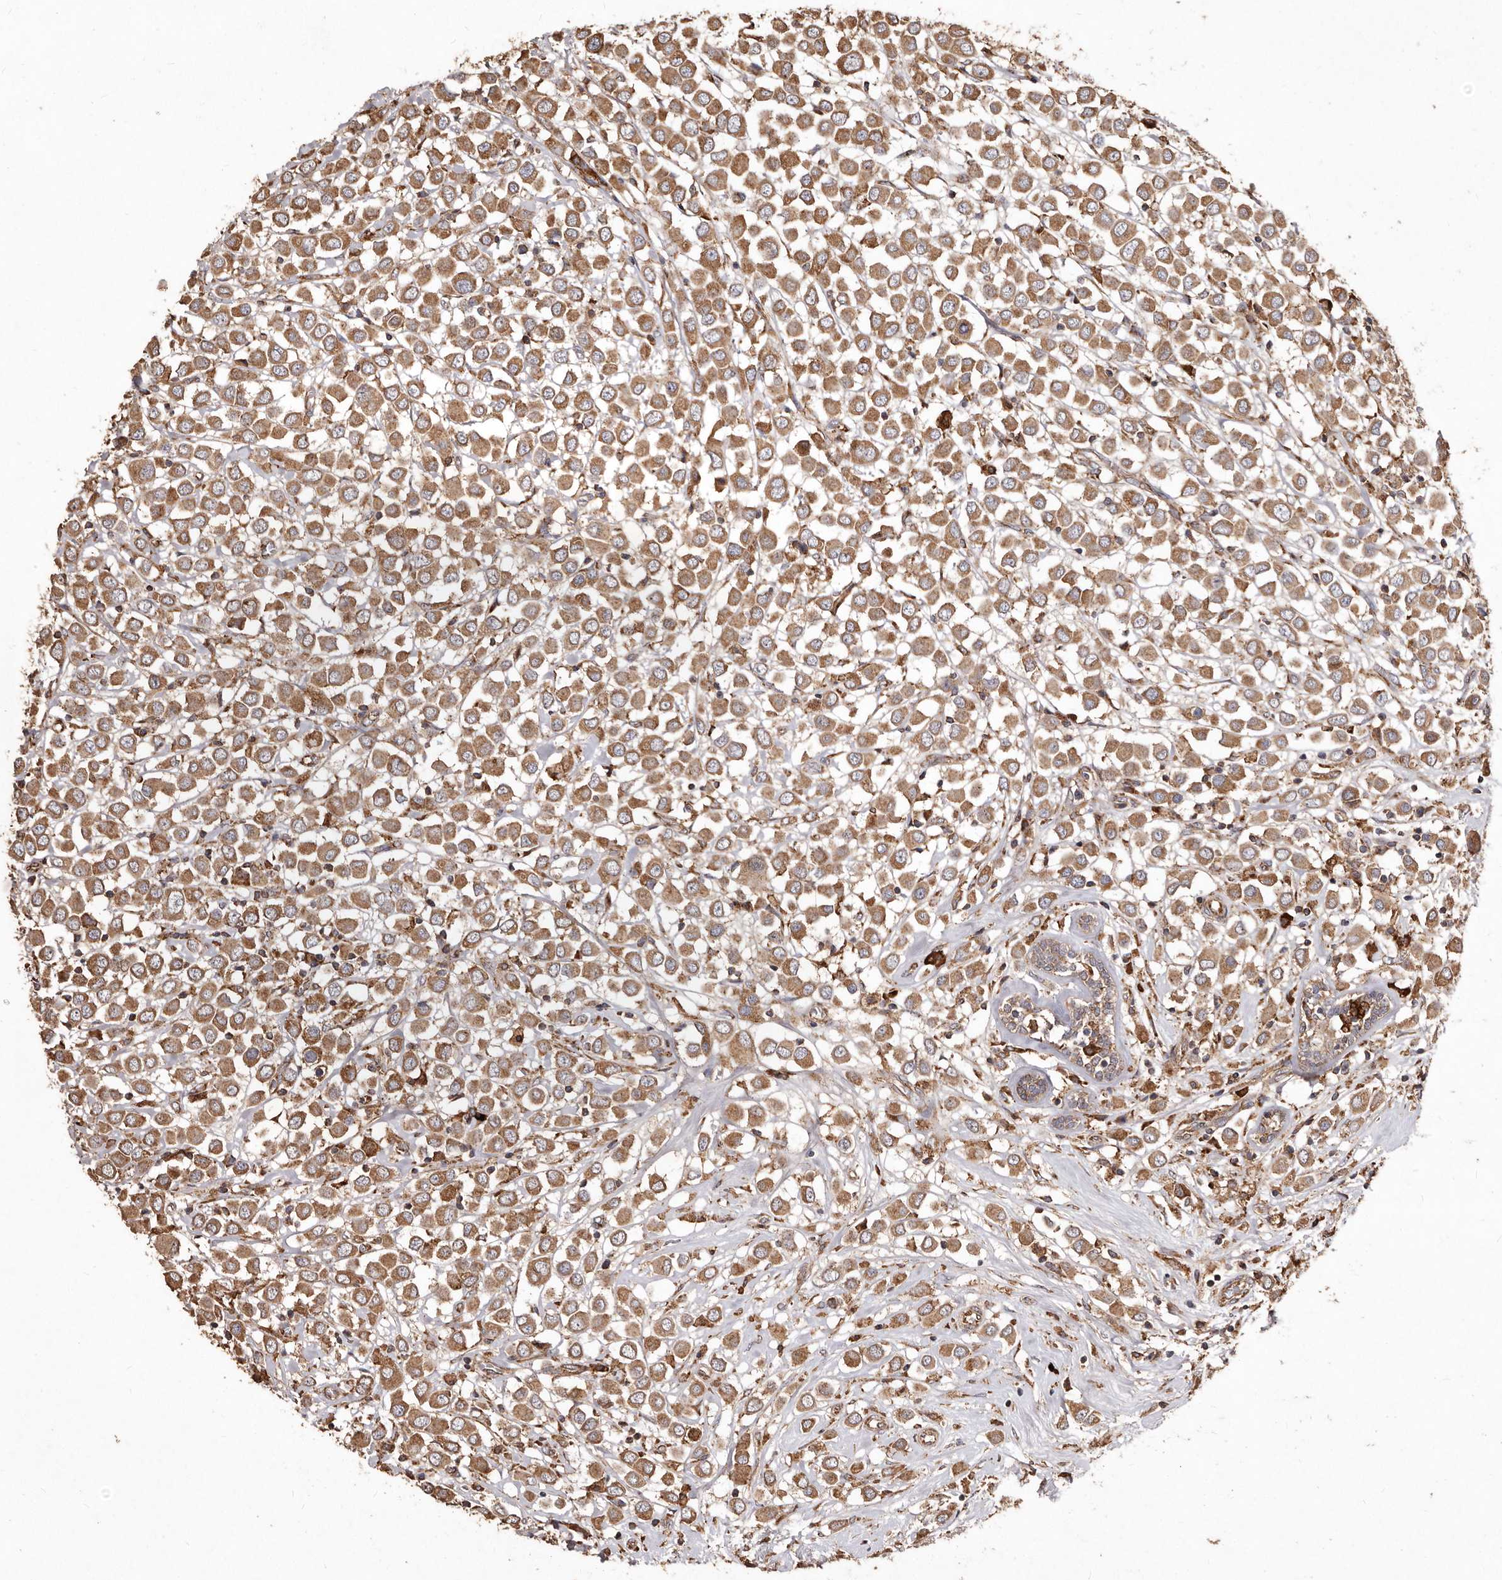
{"staining": {"intensity": "moderate", "quantity": ">75%", "location": "cytoplasmic/membranous"}, "tissue": "breast cancer", "cell_type": "Tumor cells", "image_type": "cancer", "snomed": [{"axis": "morphology", "description": "Duct carcinoma"}, {"axis": "topography", "description": "Breast"}], "caption": "Approximately >75% of tumor cells in human breast cancer exhibit moderate cytoplasmic/membranous protein positivity as visualized by brown immunohistochemical staining.", "gene": "STEAP2", "patient": {"sex": "female", "age": 61}}